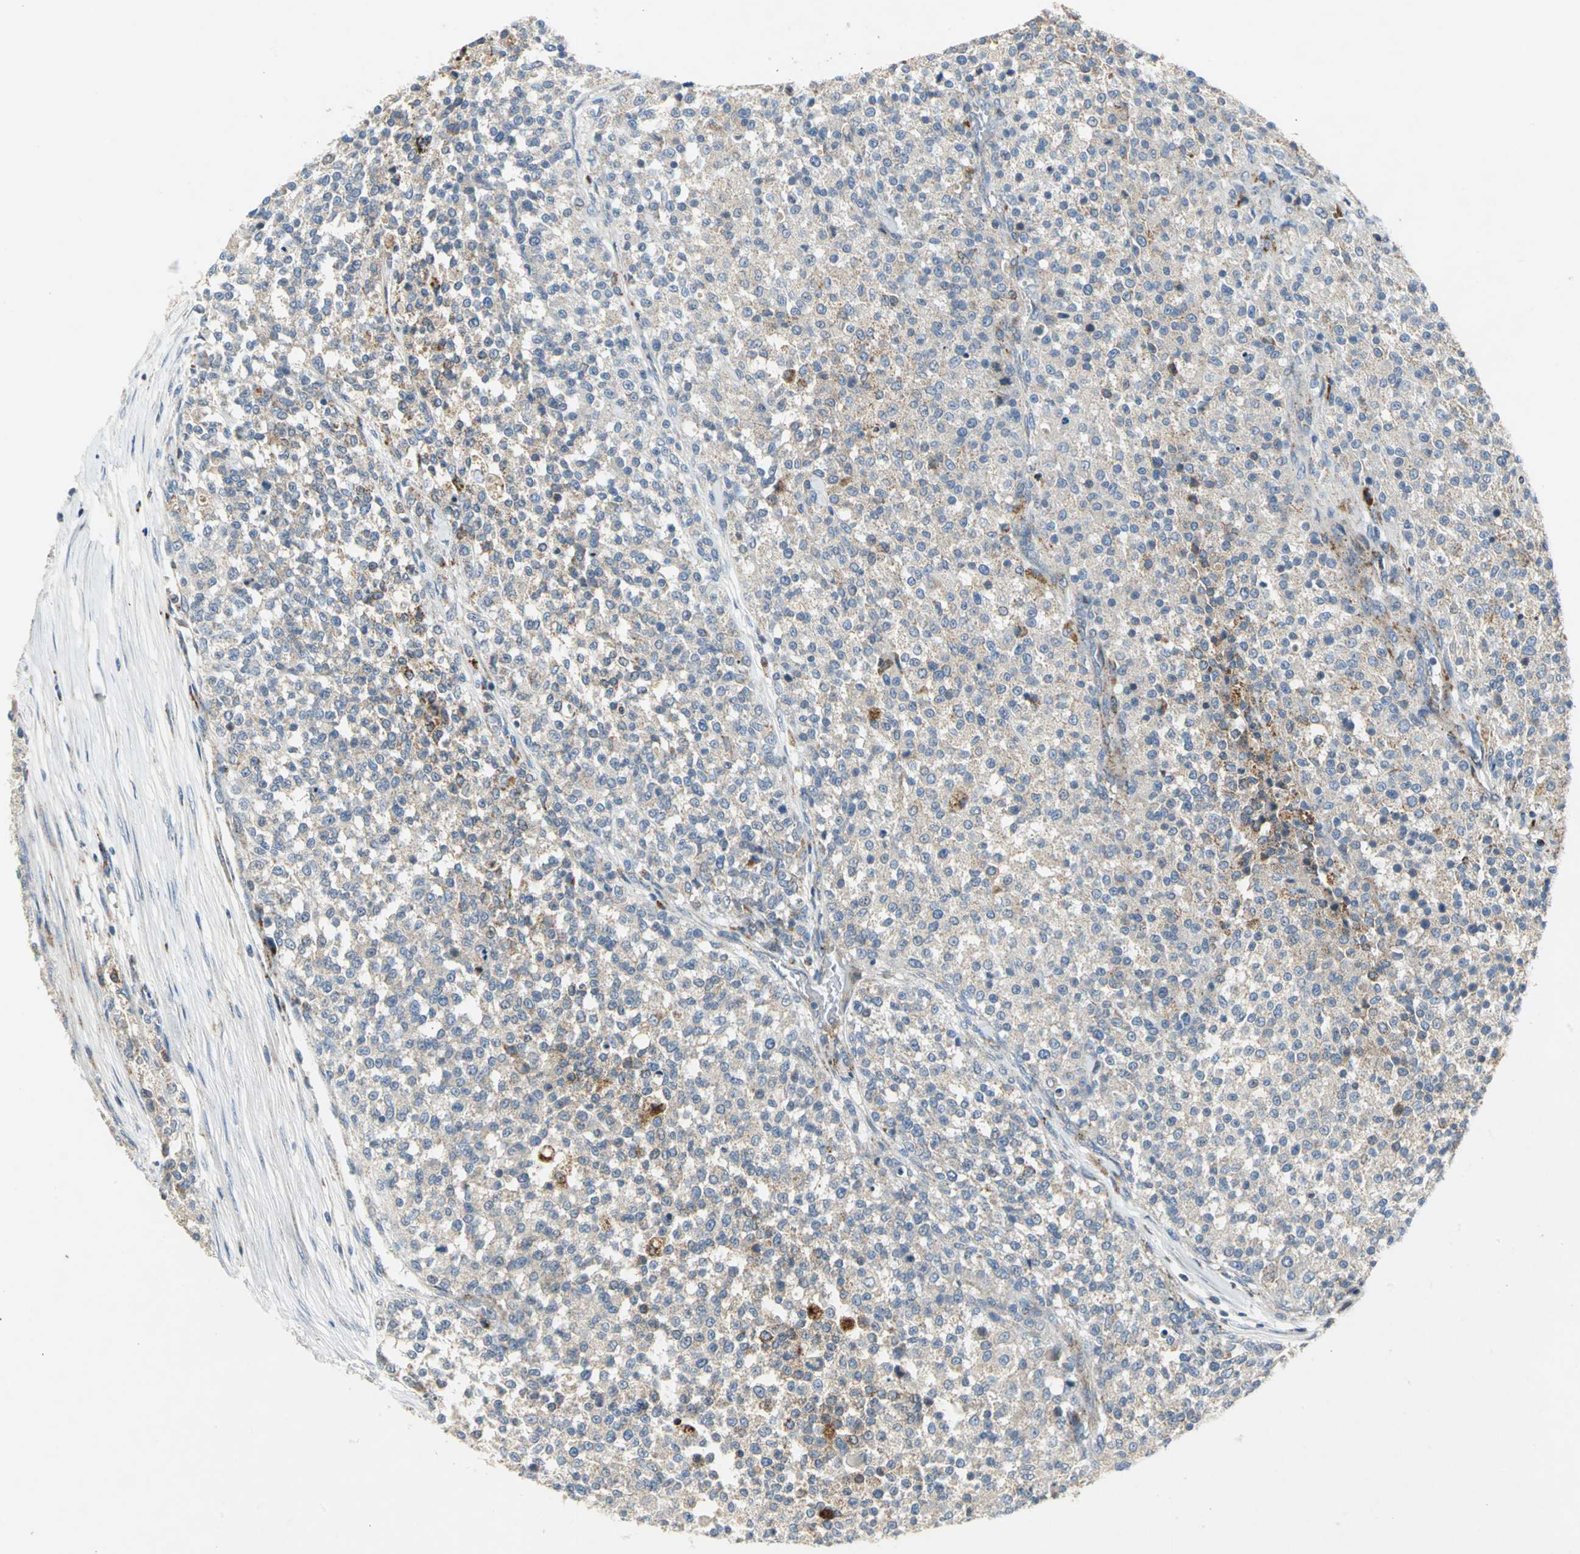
{"staining": {"intensity": "weak", "quantity": ">75%", "location": "cytoplasmic/membranous"}, "tissue": "testis cancer", "cell_type": "Tumor cells", "image_type": "cancer", "snomed": [{"axis": "morphology", "description": "Seminoma, NOS"}, {"axis": "topography", "description": "Testis"}], "caption": "DAB immunohistochemical staining of human testis cancer shows weak cytoplasmic/membranous protein expression in about >75% of tumor cells. The staining is performed using DAB brown chromogen to label protein expression. The nuclei are counter-stained blue using hematoxylin.", "gene": "SPPL2B", "patient": {"sex": "male", "age": 59}}